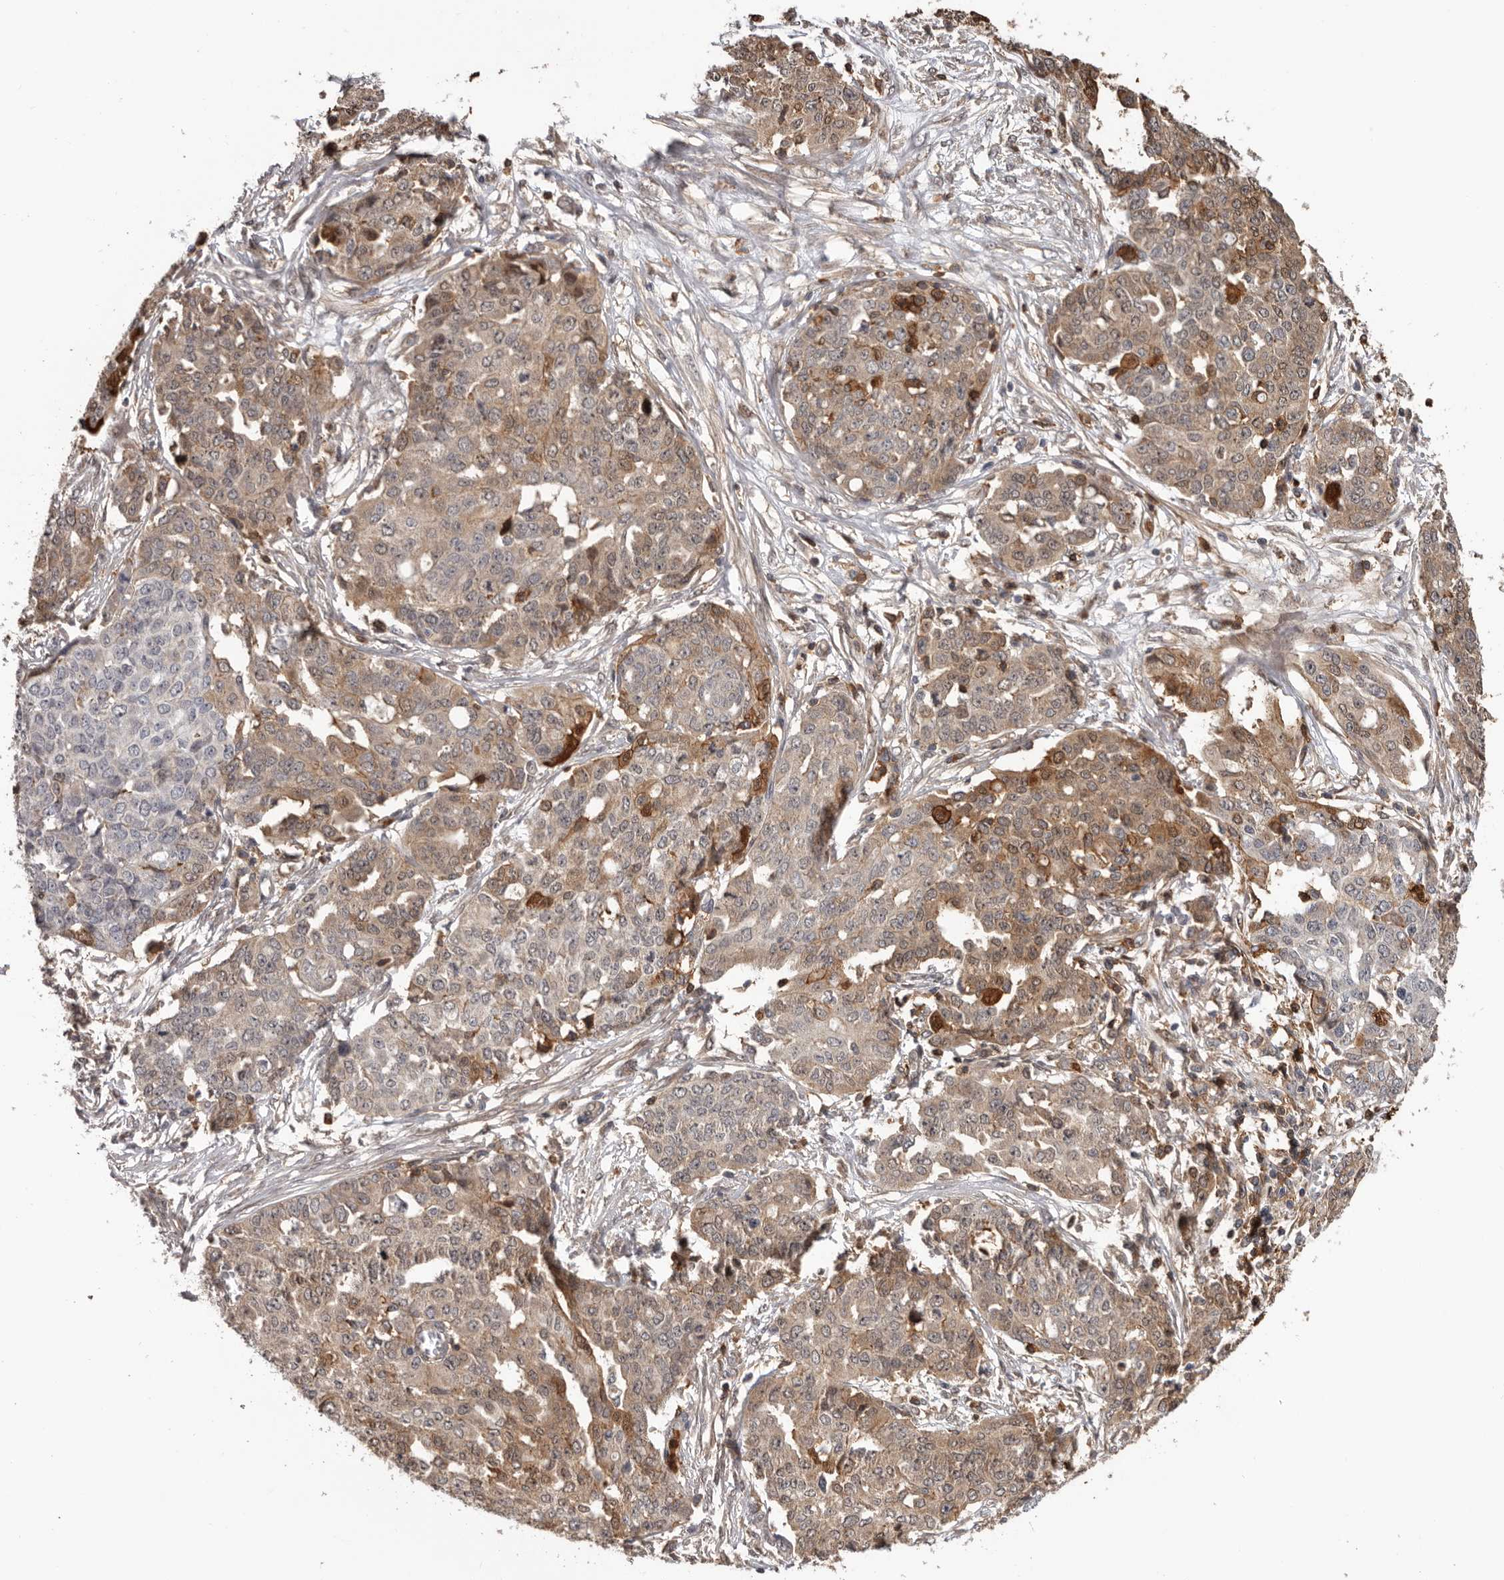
{"staining": {"intensity": "moderate", "quantity": ">75%", "location": "cytoplasmic/membranous"}, "tissue": "ovarian cancer", "cell_type": "Tumor cells", "image_type": "cancer", "snomed": [{"axis": "morphology", "description": "Cystadenocarcinoma, serous, NOS"}, {"axis": "topography", "description": "Soft tissue"}, {"axis": "topography", "description": "Ovary"}], "caption": "This is an image of IHC staining of serous cystadenocarcinoma (ovarian), which shows moderate positivity in the cytoplasmic/membranous of tumor cells.", "gene": "PRR12", "patient": {"sex": "female", "age": 57}}